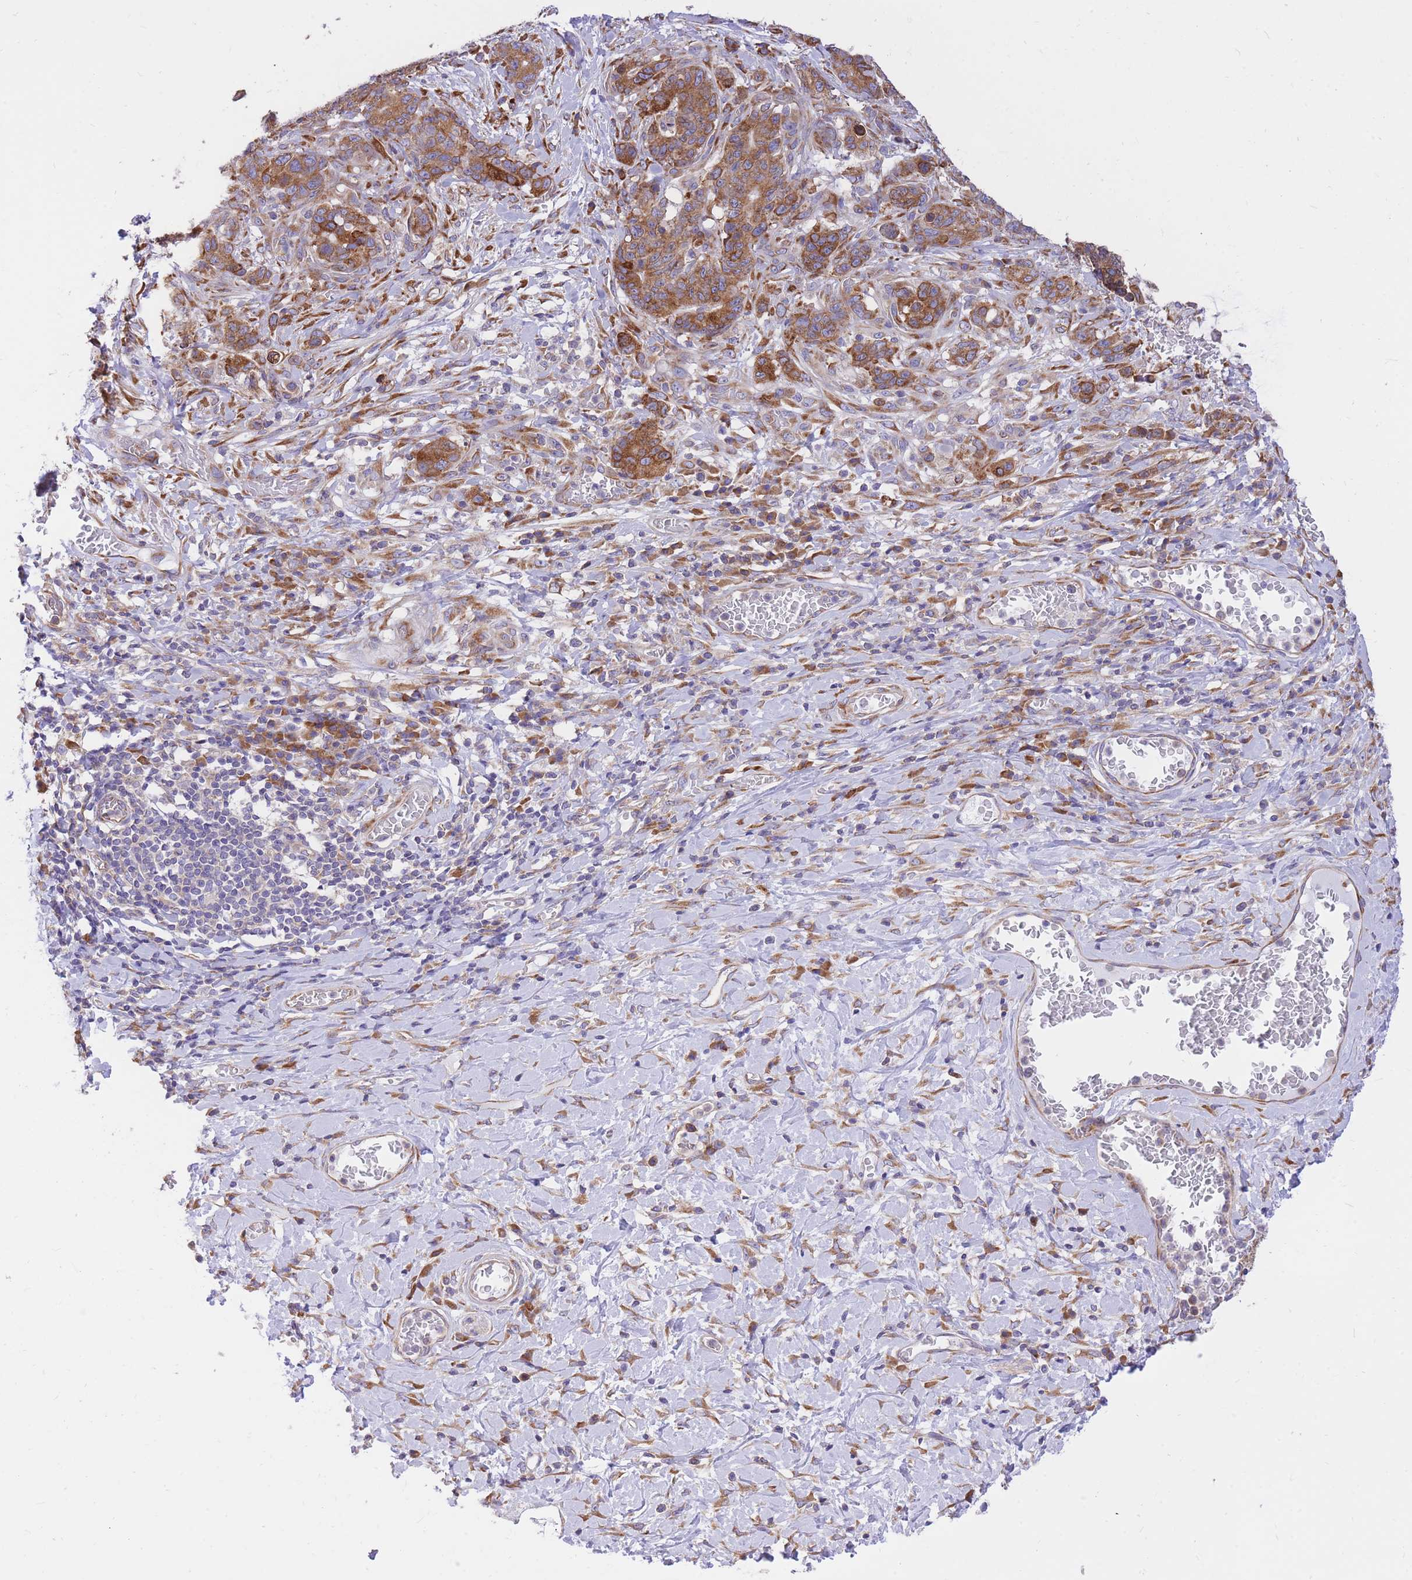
{"staining": {"intensity": "moderate", "quantity": ">75%", "location": "cytoplasmic/membranous"}, "tissue": "stomach cancer", "cell_type": "Tumor cells", "image_type": "cancer", "snomed": [{"axis": "morphology", "description": "Normal tissue, NOS"}, {"axis": "morphology", "description": "Adenocarcinoma, NOS"}, {"axis": "topography", "description": "Stomach"}], "caption": "An immunohistochemistry image of neoplastic tissue is shown. Protein staining in brown highlights moderate cytoplasmic/membranous positivity in stomach cancer (adenocarcinoma) within tumor cells.", "gene": "GBP7", "patient": {"sex": "female", "age": 64}}